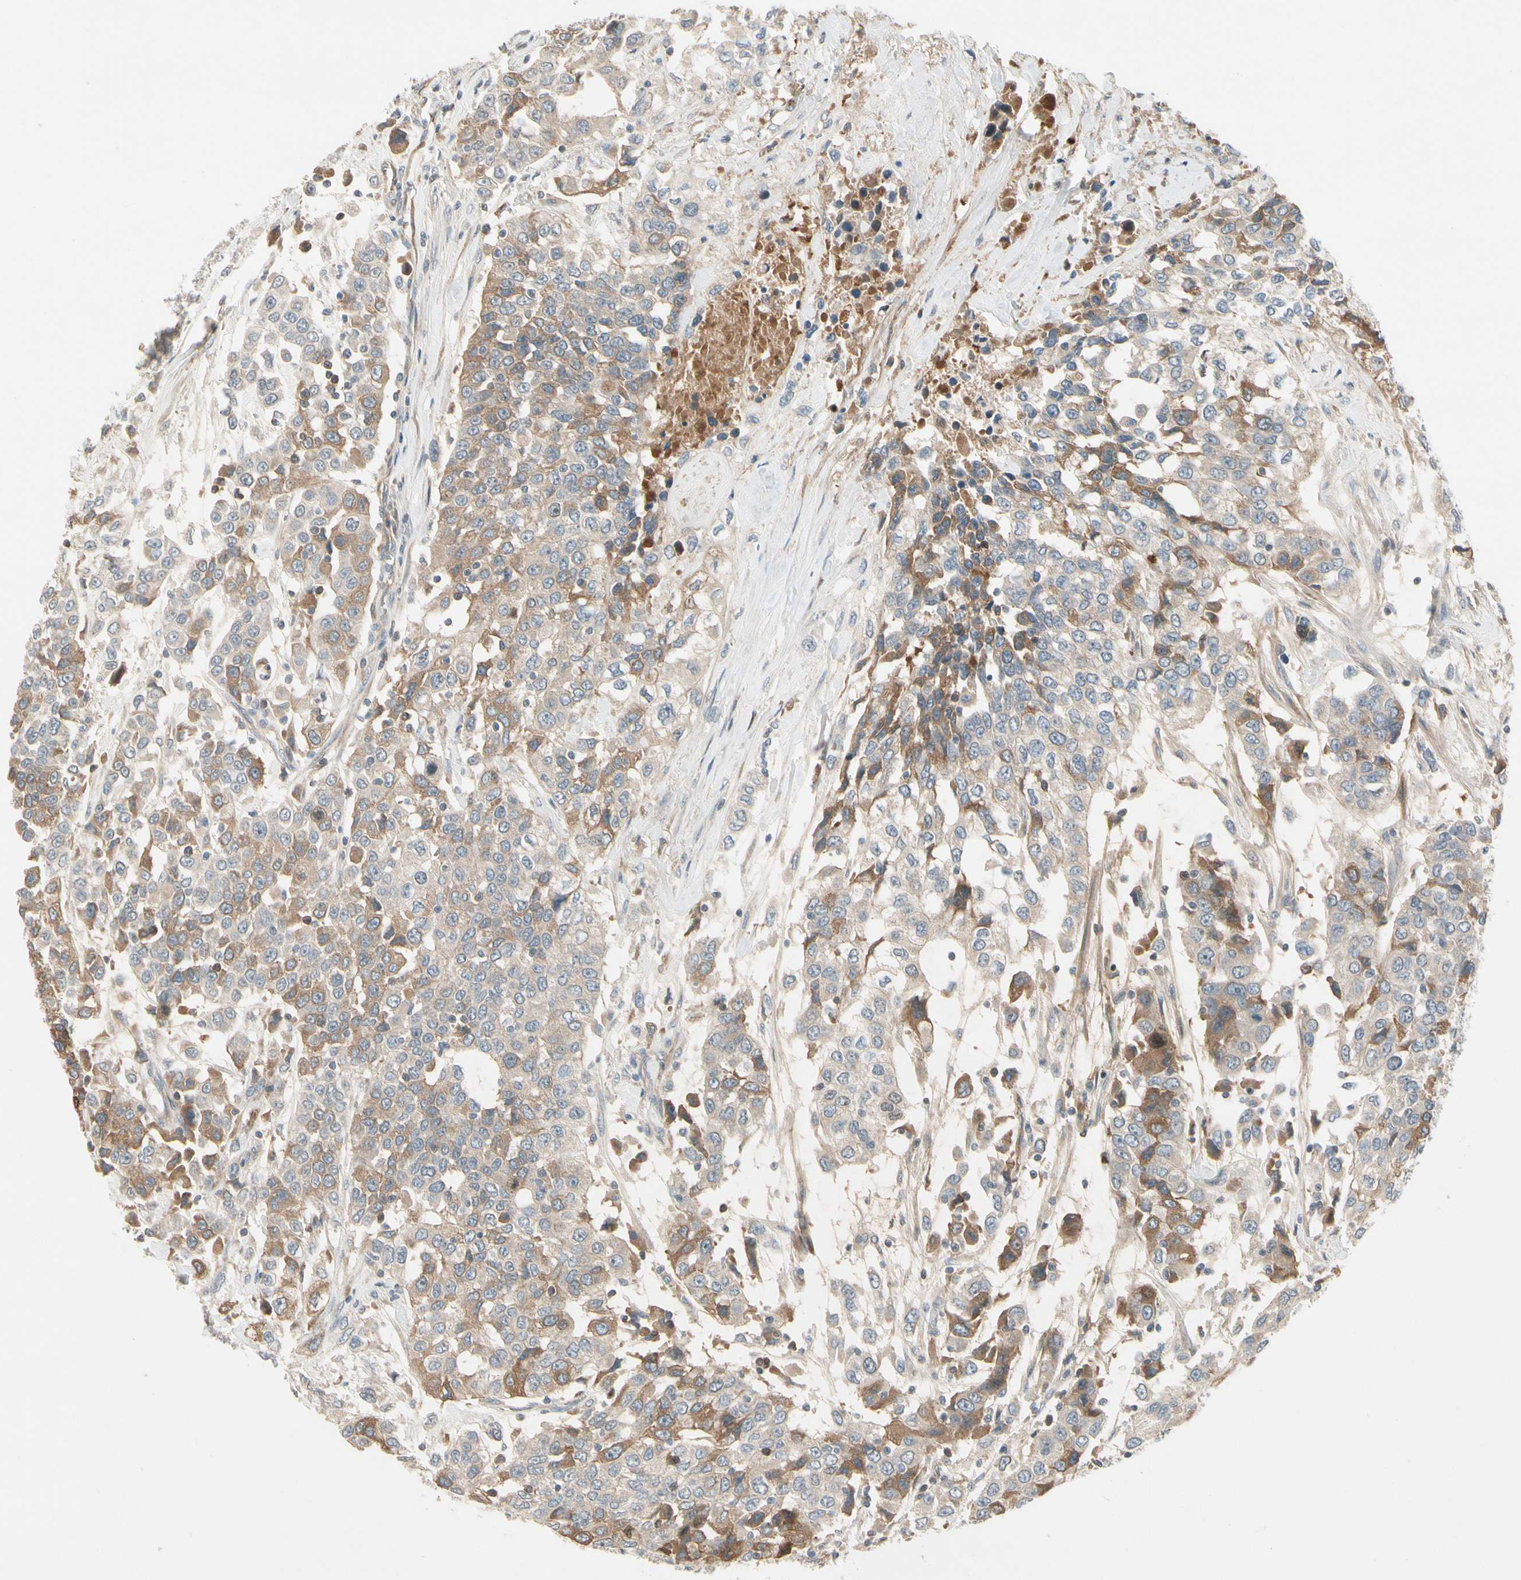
{"staining": {"intensity": "moderate", "quantity": ">75%", "location": "cytoplasmic/membranous"}, "tissue": "urothelial cancer", "cell_type": "Tumor cells", "image_type": "cancer", "snomed": [{"axis": "morphology", "description": "Urothelial carcinoma, High grade"}, {"axis": "topography", "description": "Urinary bladder"}], "caption": "Protein expression analysis of human urothelial cancer reveals moderate cytoplasmic/membranous staining in about >75% of tumor cells.", "gene": "ICAM5", "patient": {"sex": "female", "age": 80}}